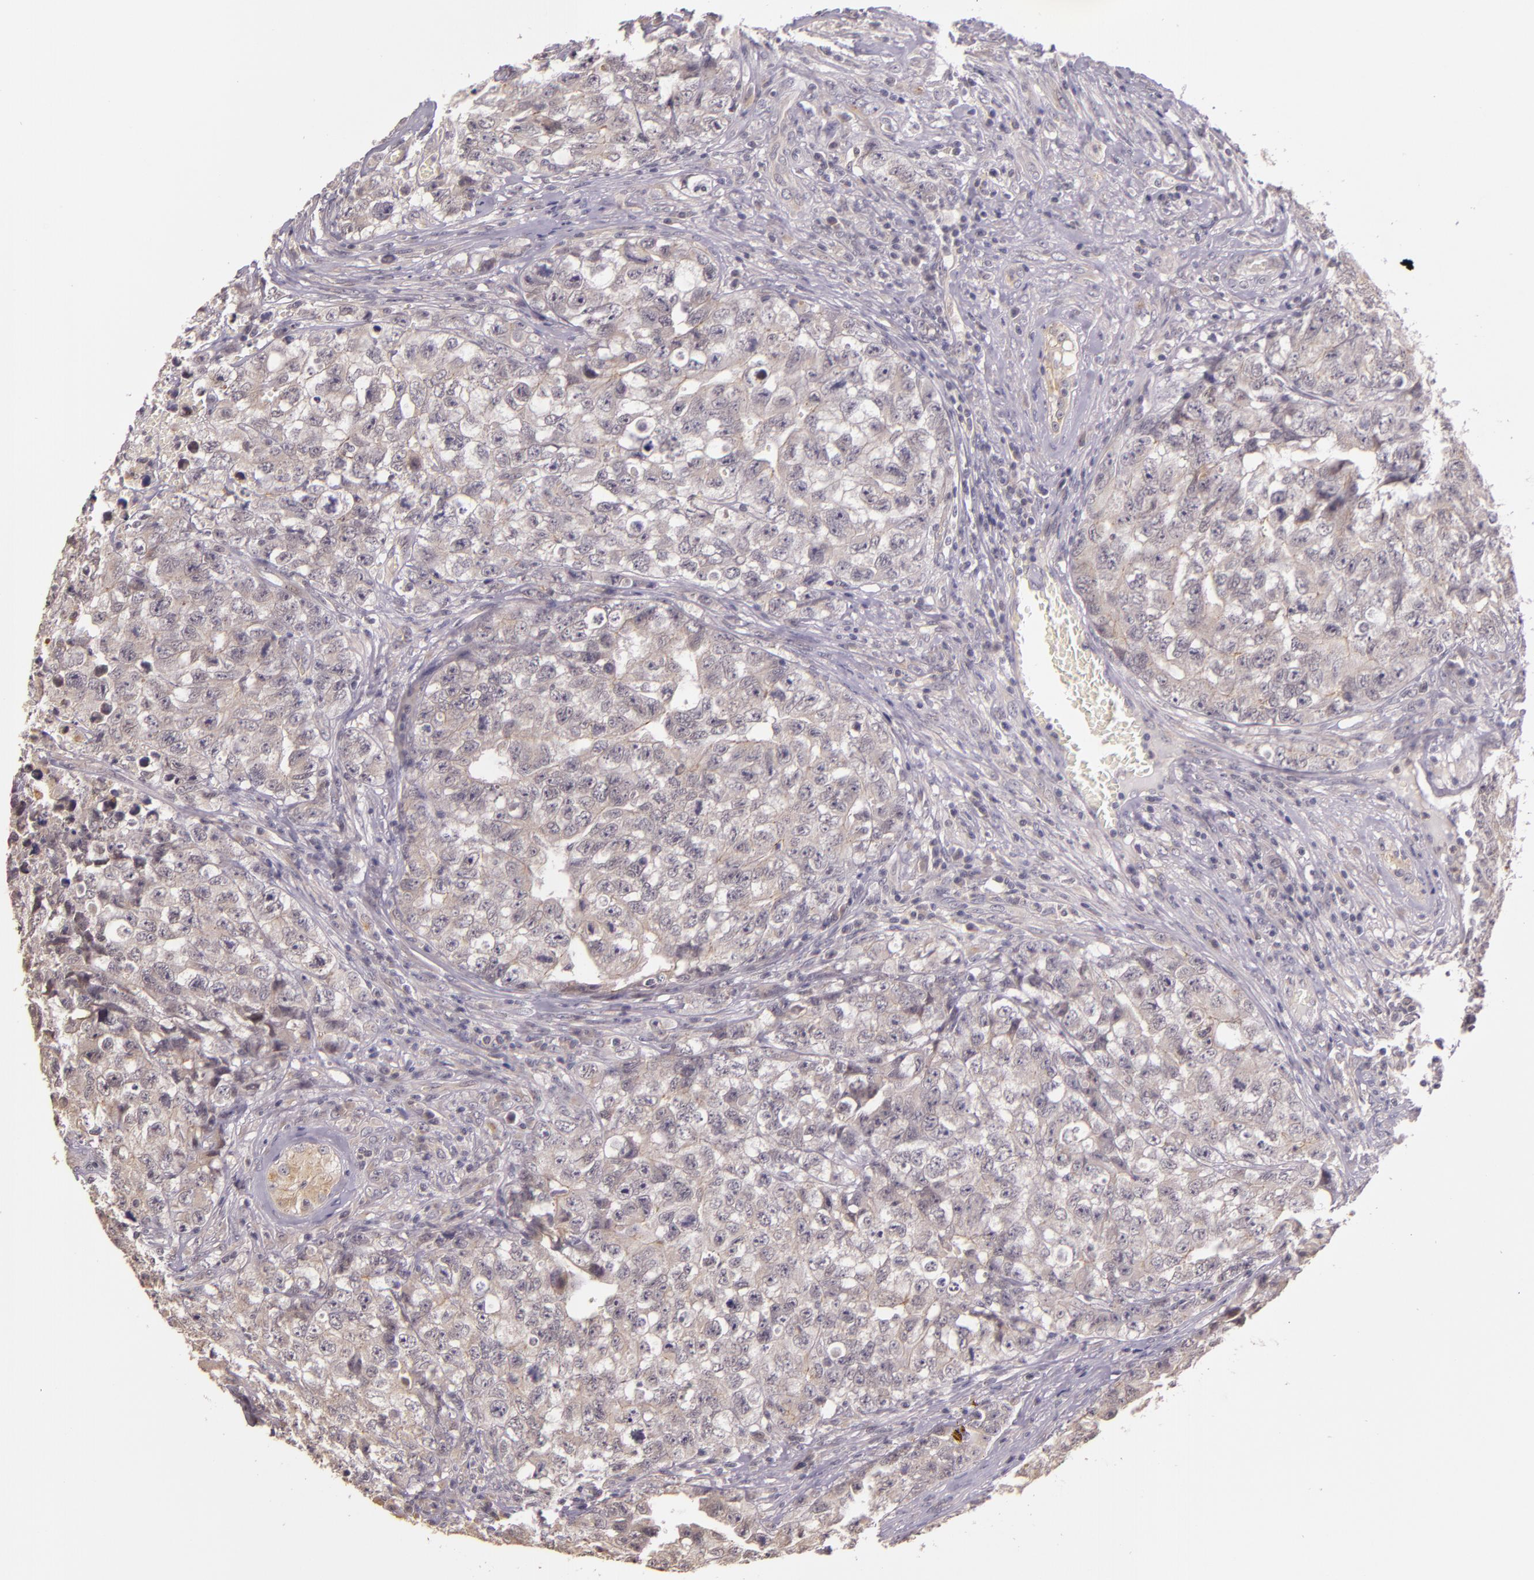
{"staining": {"intensity": "weak", "quantity": "<25%", "location": "cytoplasmic/membranous"}, "tissue": "testis cancer", "cell_type": "Tumor cells", "image_type": "cancer", "snomed": [{"axis": "morphology", "description": "Carcinoma, Embryonal, NOS"}, {"axis": "topography", "description": "Testis"}], "caption": "Immunohistochemistry (IHC) histopathology image of embryonal carcinoma (testis) stained for a protein (brown), which exhibits no positivity in tumor cells.", "gene": "ARMH4", "patient": {"sex": "male", "age": 31}}